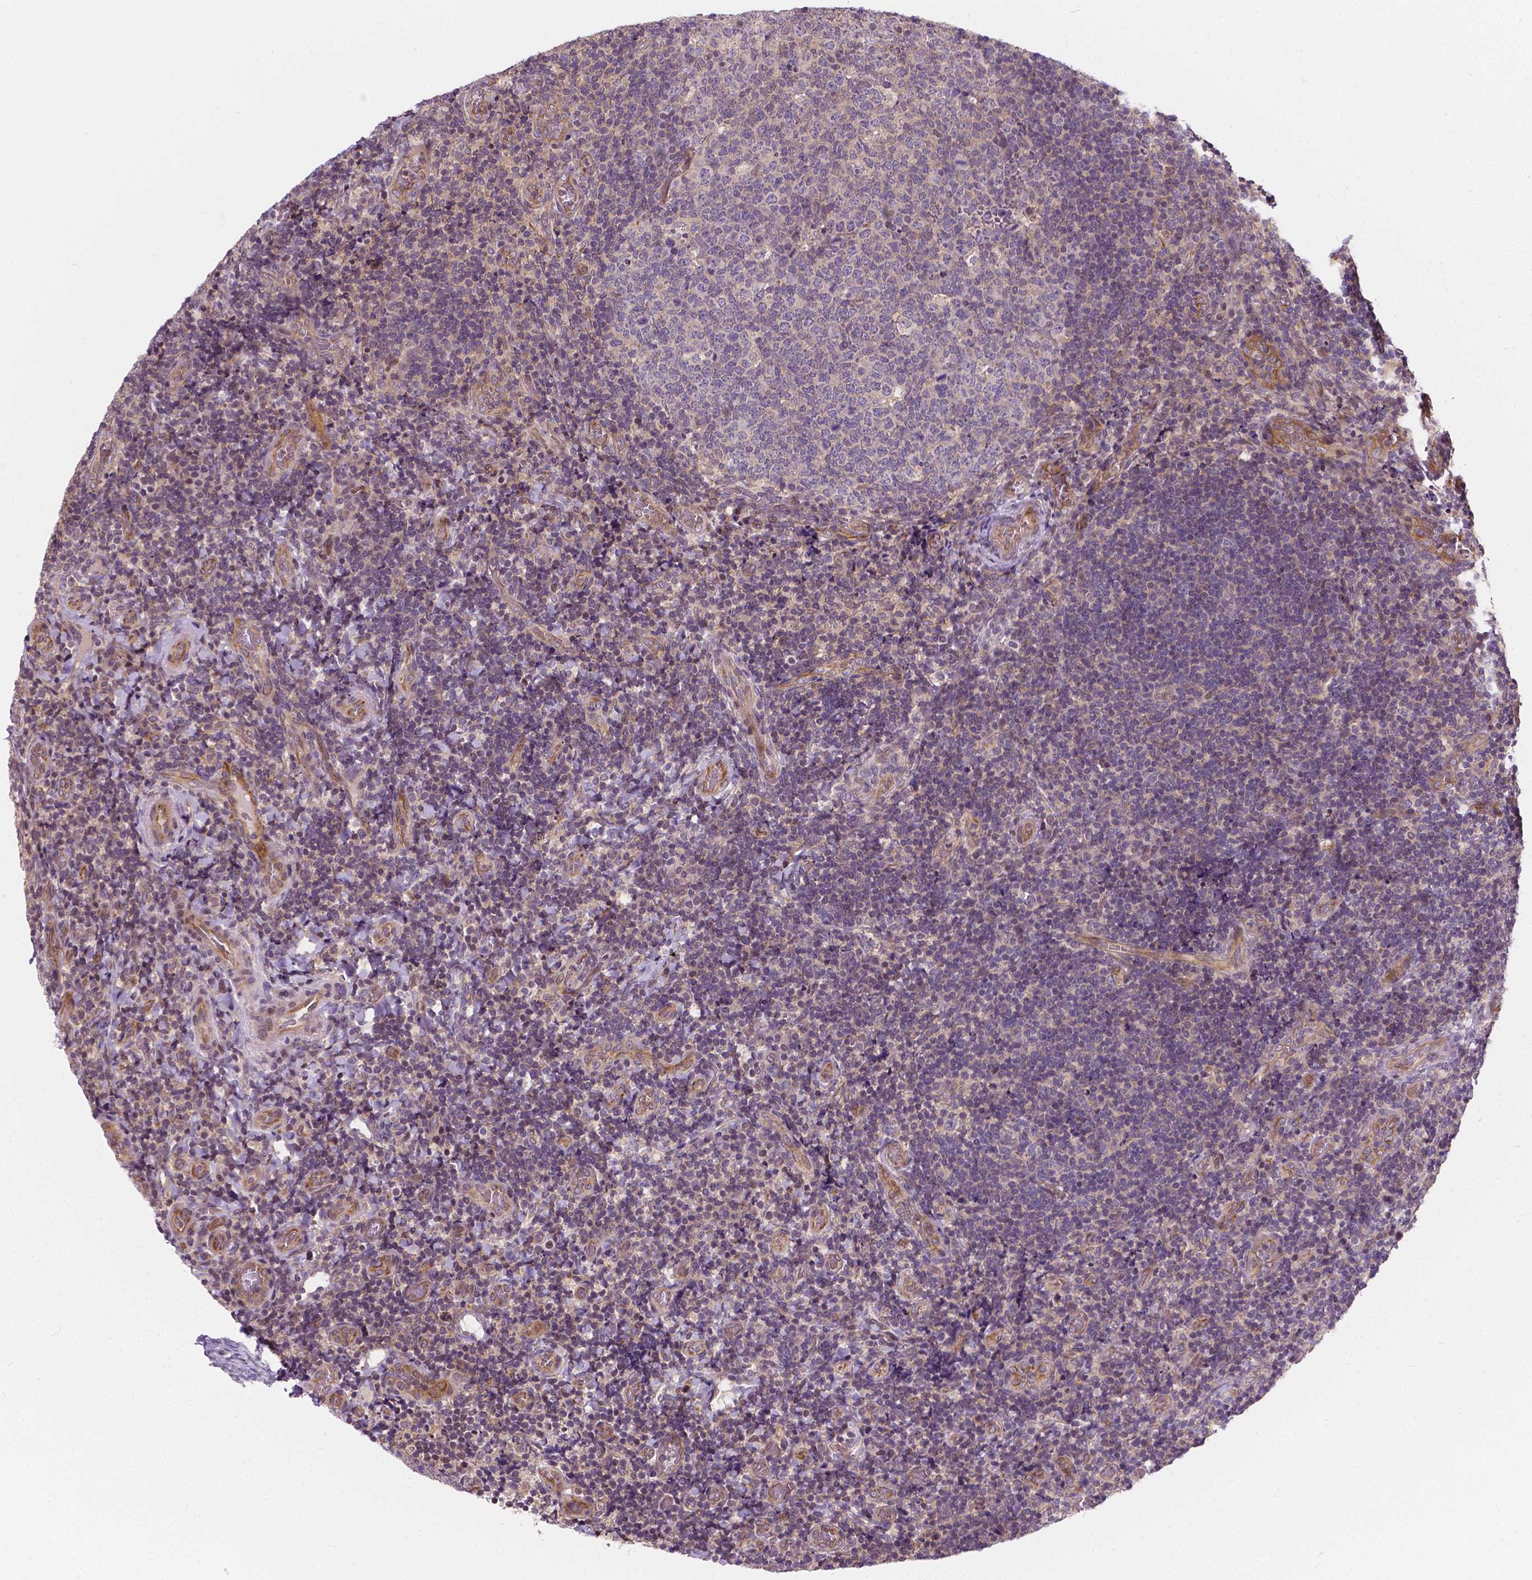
{"staining": {"intensity": "weak", "quantity": "25%-75%", "location": "cytoplasmic/membranous"}, "tissue": "tonsil", "cell_type": "Germinal center cells", "image_type": "normal", "snomed": [{"axis": "morphology", "description": "Normal tissue, NOS"}, {"axis": "topography", "description": "Tonsil"}], "caption": "Protein expression by IHC reveals weak cytoplasmic/membranous staining in approximately 25%-75% of germinal center cells in benign tonsil.", "gene": "INPP5E", "patient": {"sex": "male", "age": 17}}